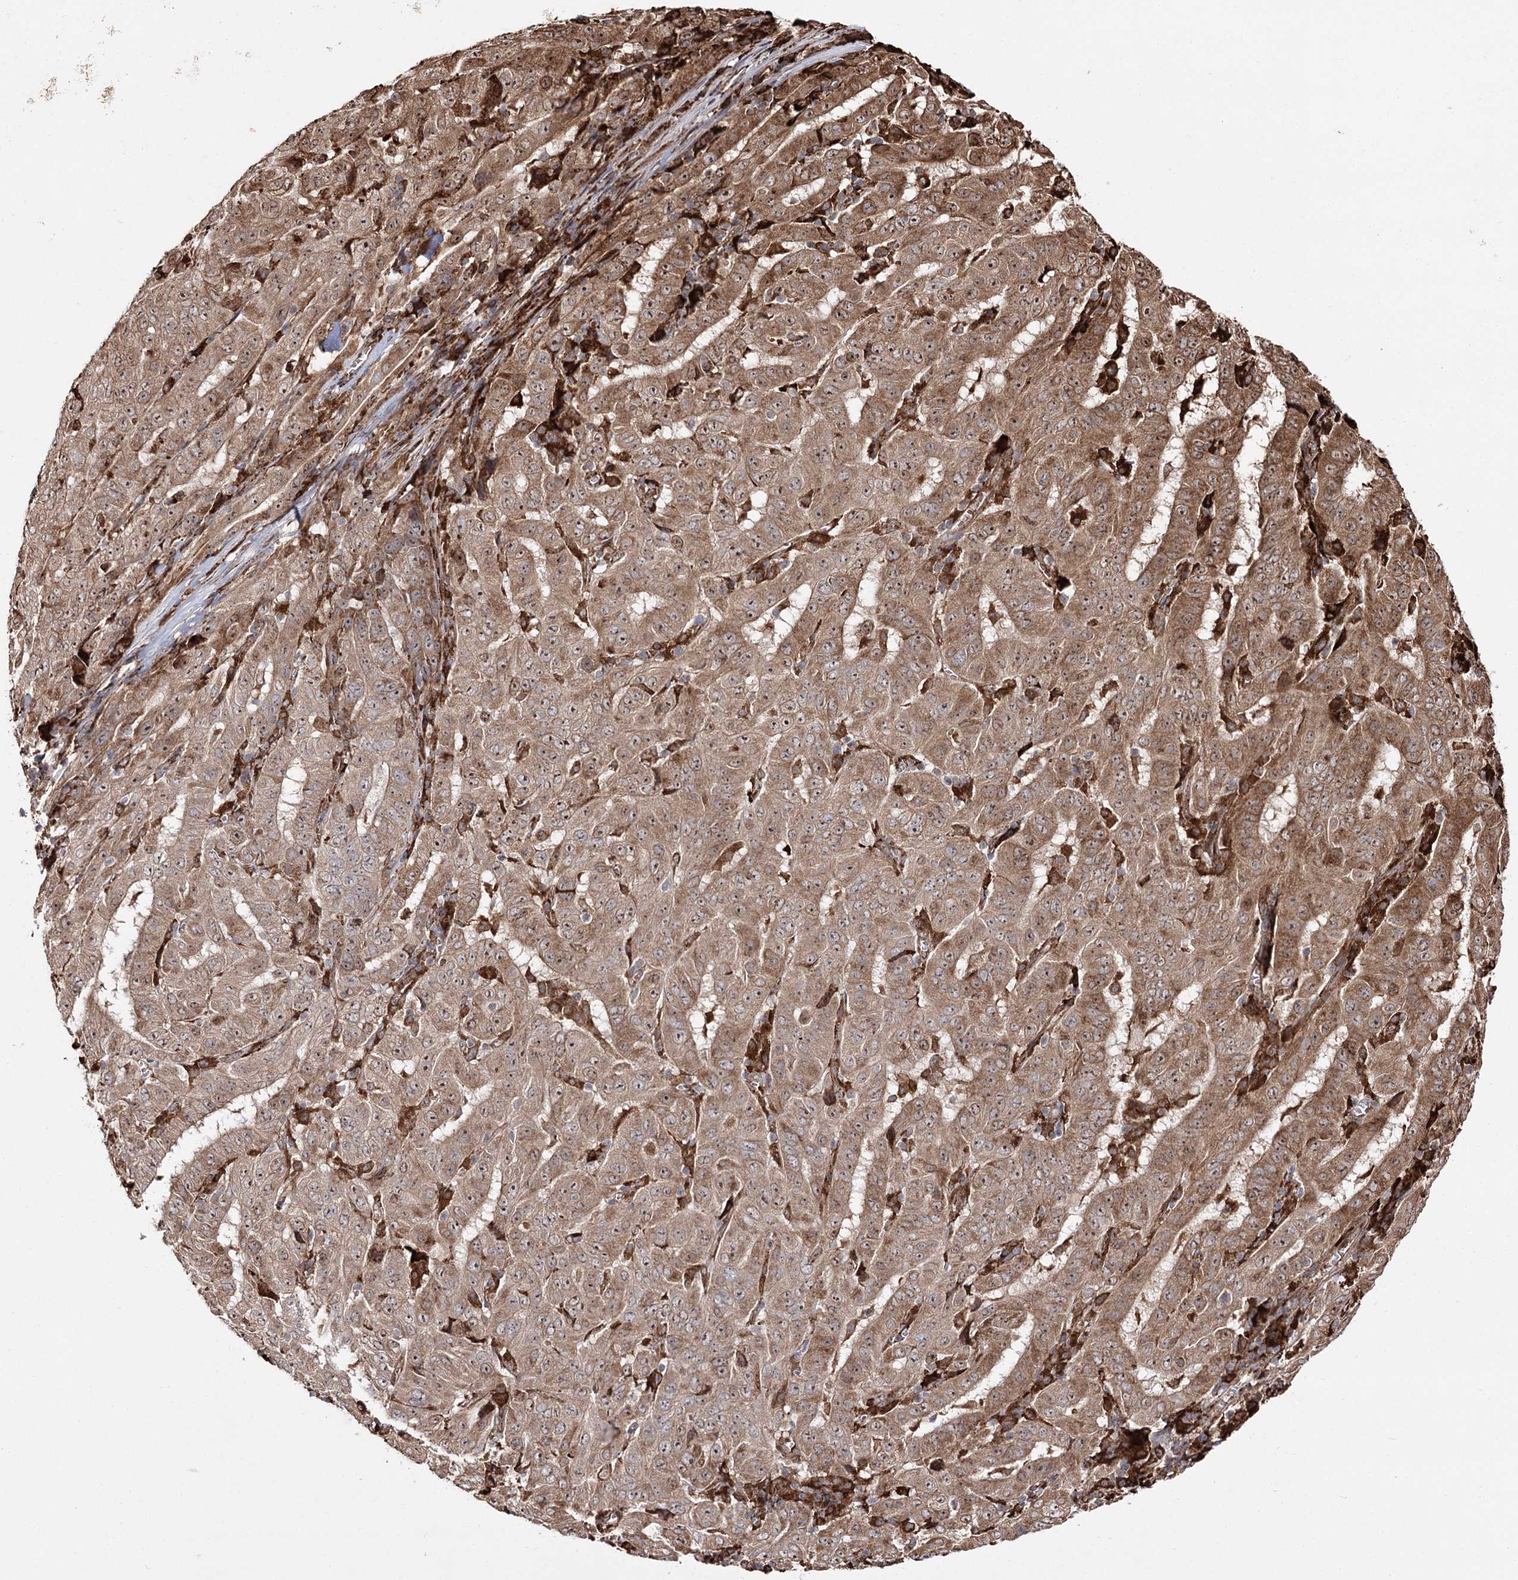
{"staining": {"intensity": "moderate", "quantity": ">75%", "location": "cytoplasmic/membranous,nuclear"}, "tissue": "pancreatic cancer", "cell_type": "Tumor cells", "image_type": "cancer", "snomed": [{"axis": "morphology", "description": "Adenocarcinoma, NOS"}, {"axis": "topography", "description": "Pancreas"}], "caption": "Immunohistochemistry histopathology image of human pancreatic adenocarcinoma stained for a protein (brown), which demonstrates medium levels of moderate cytoplasmic/membranous and nuclear positivity in approximately >75% of tumor cells.", "gene": "FANCL", "patient": {"sex": "male", "age": 63}}